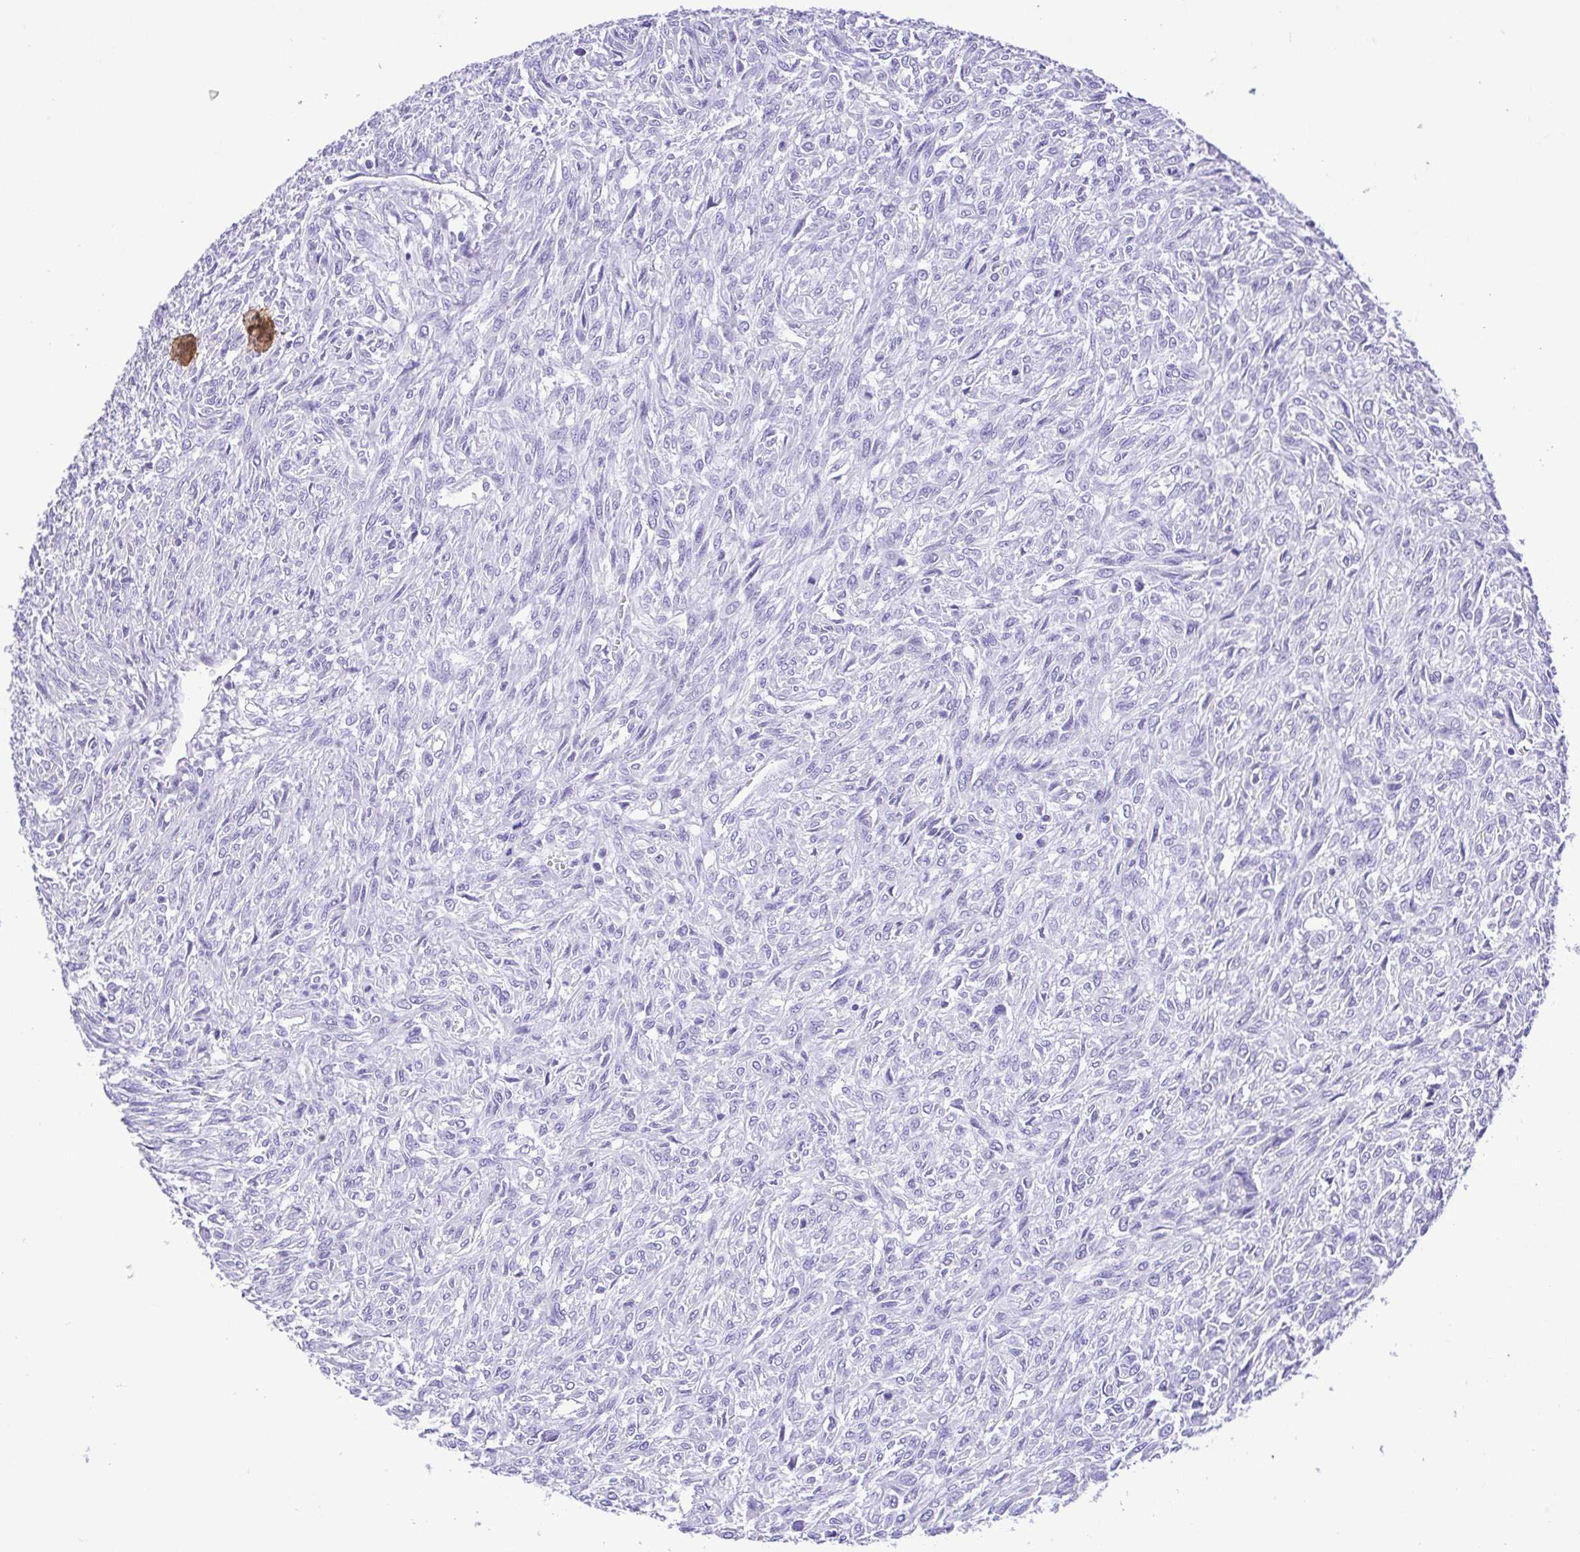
{"staining": {"intensity": "negative", "quantity": "none", "location": "none"}, "tissue": "renal cancer", "cell_type": "Tumor cells", "image_type": "cancer", "snomed": [{"axis": "morphology", "description": "Adenocarcinoma, NOS"}, {"axis": "topography", "description": "Kidney"}], "caption": "Human renal cancer (adenocarcinoma) stained for a protein using immunohistochemistry shows no staining in tumor cells.", "gene": "CDSN", "patient": {"sex": "male", "age": 58}}